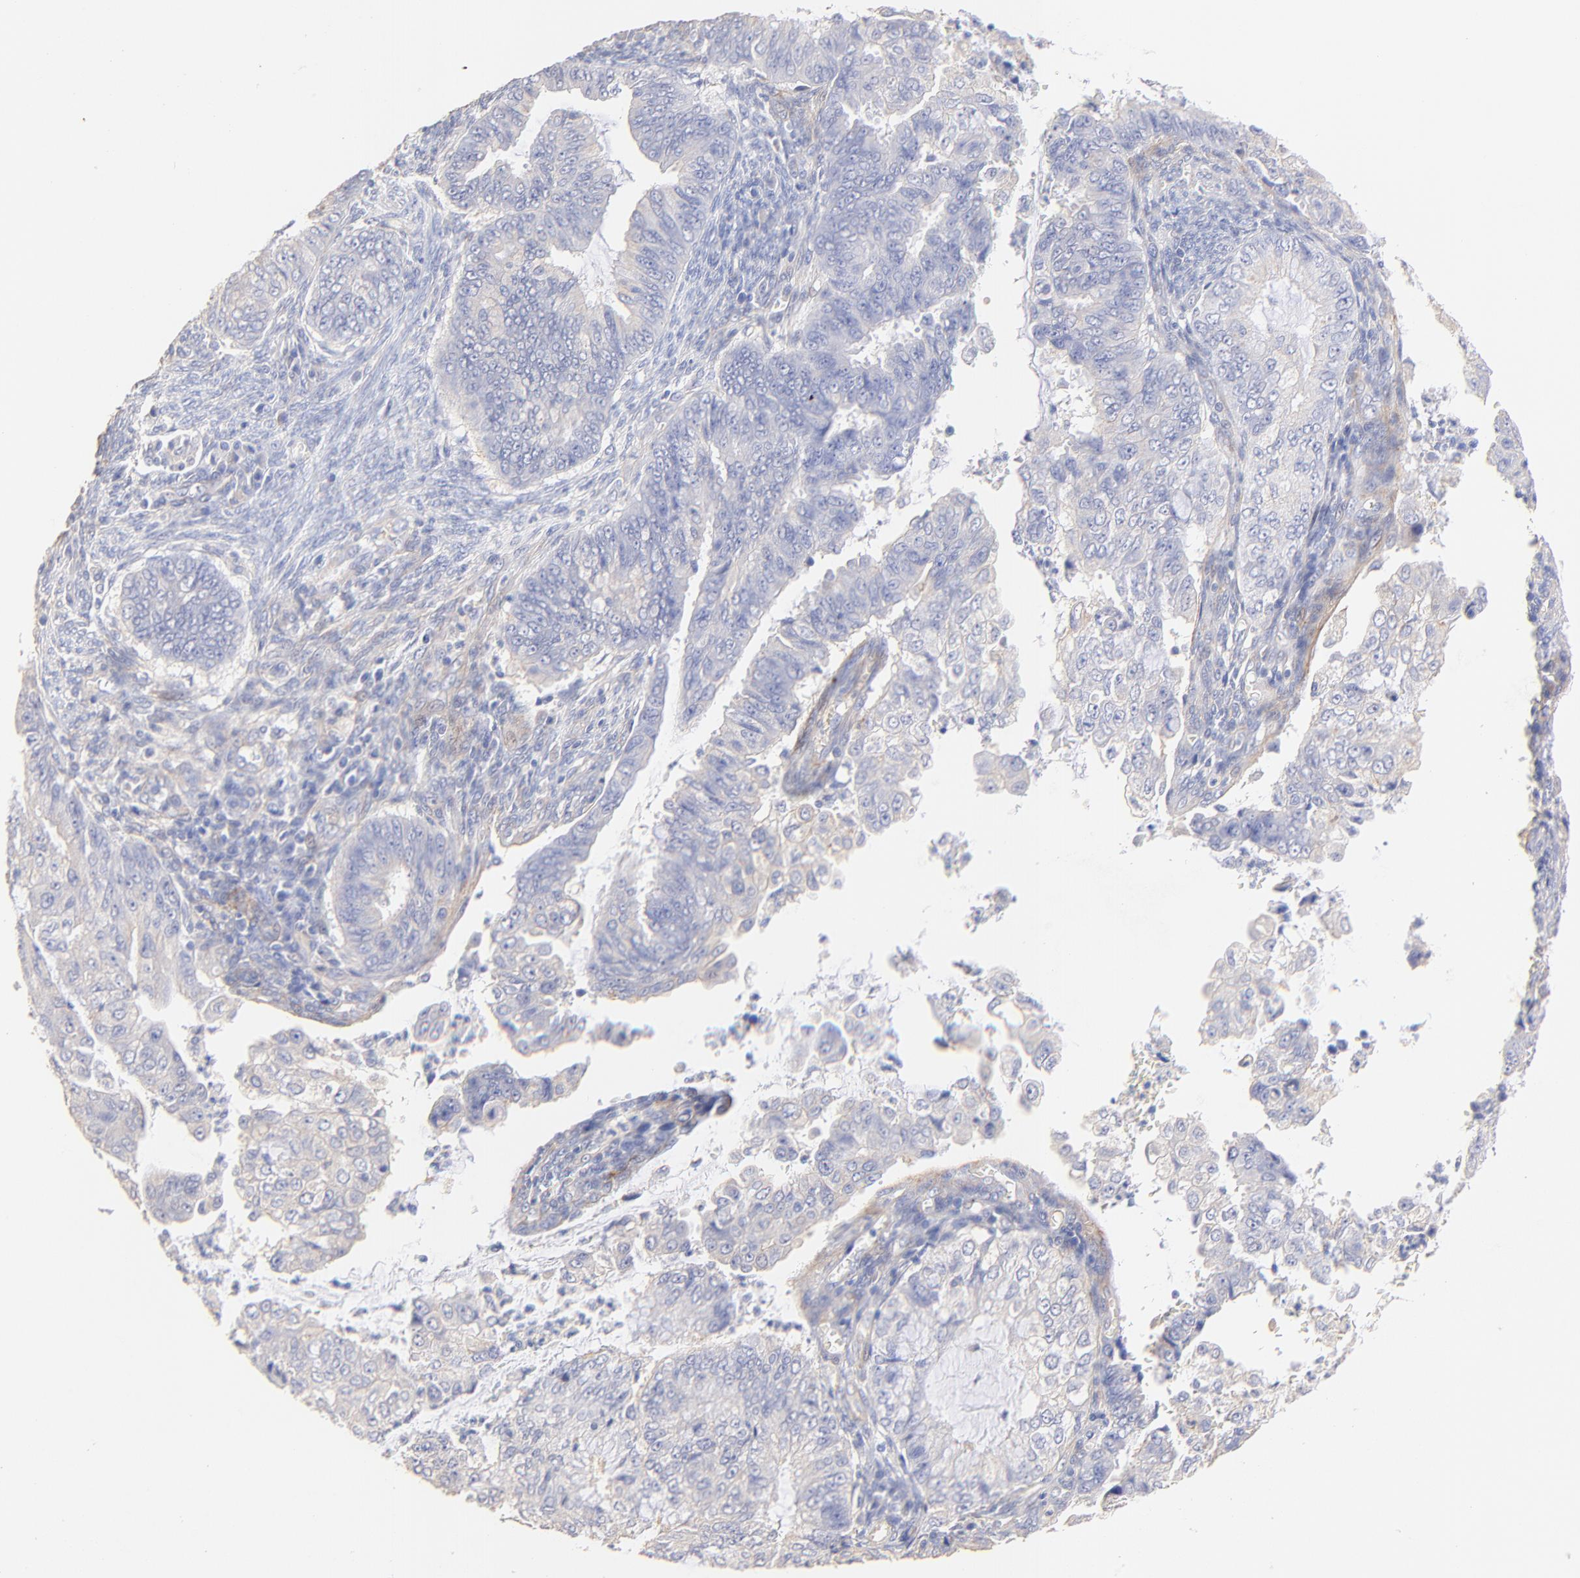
{"staining": {"intensity": "weak", "quantity": "<25%", "location": "cytoplasmic/membranous"}, "tissue": "endometrial cancer", "cell_type": "Tumor cells", "image_type": "cancer", "snomed": [{"axis": "morphology", "description": "Adenocarcinoma, NOS"}, {"axis": "topography", "description": "Endometrium"}], "caption": "Protein analysis of endometrial cancer (adenocarcinoma) demonstrates no significant expression in tumor cells.", "gene": "ACTRT1", "patient": {"sex": "female", "age": 75}}